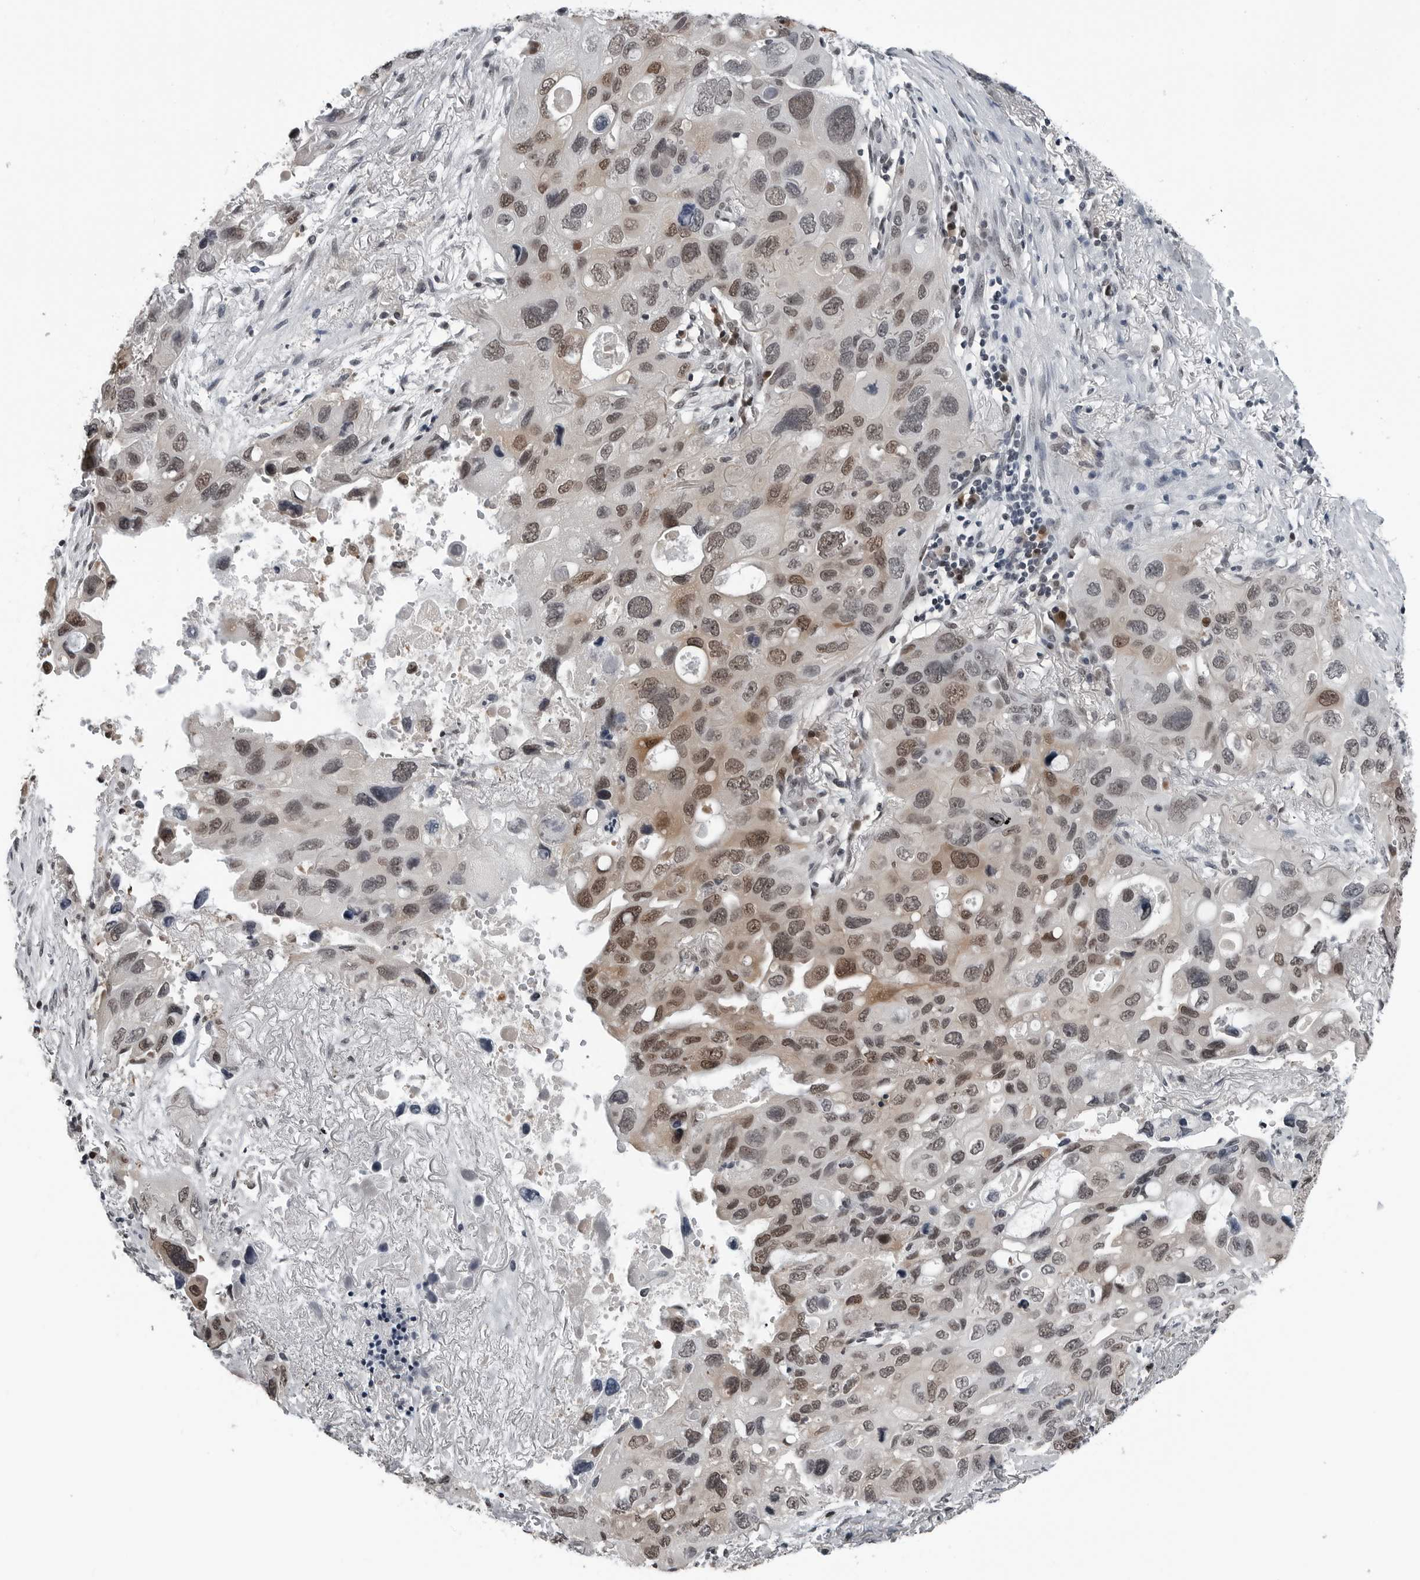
{"staining": {"intensity": "moderate", "quantity": ">75%", "location": "nuclear"}, "tissue": "lung cancer", "cell_type": "Tumor cells", "image_type": "cancer", "snomed": [{"axis": "morphology", "description": "Squamous cell carcinoma, NOS"}, {"axis": "topography", "description": "Lung"}], "caption": "A brown stain shows moderate nuclear positivity of a protein in human lung cancer (squamous cell carcinoma) tumor cells.", "gene": "AKR1A1", "patient": {"sex": "female", "age": 73}}